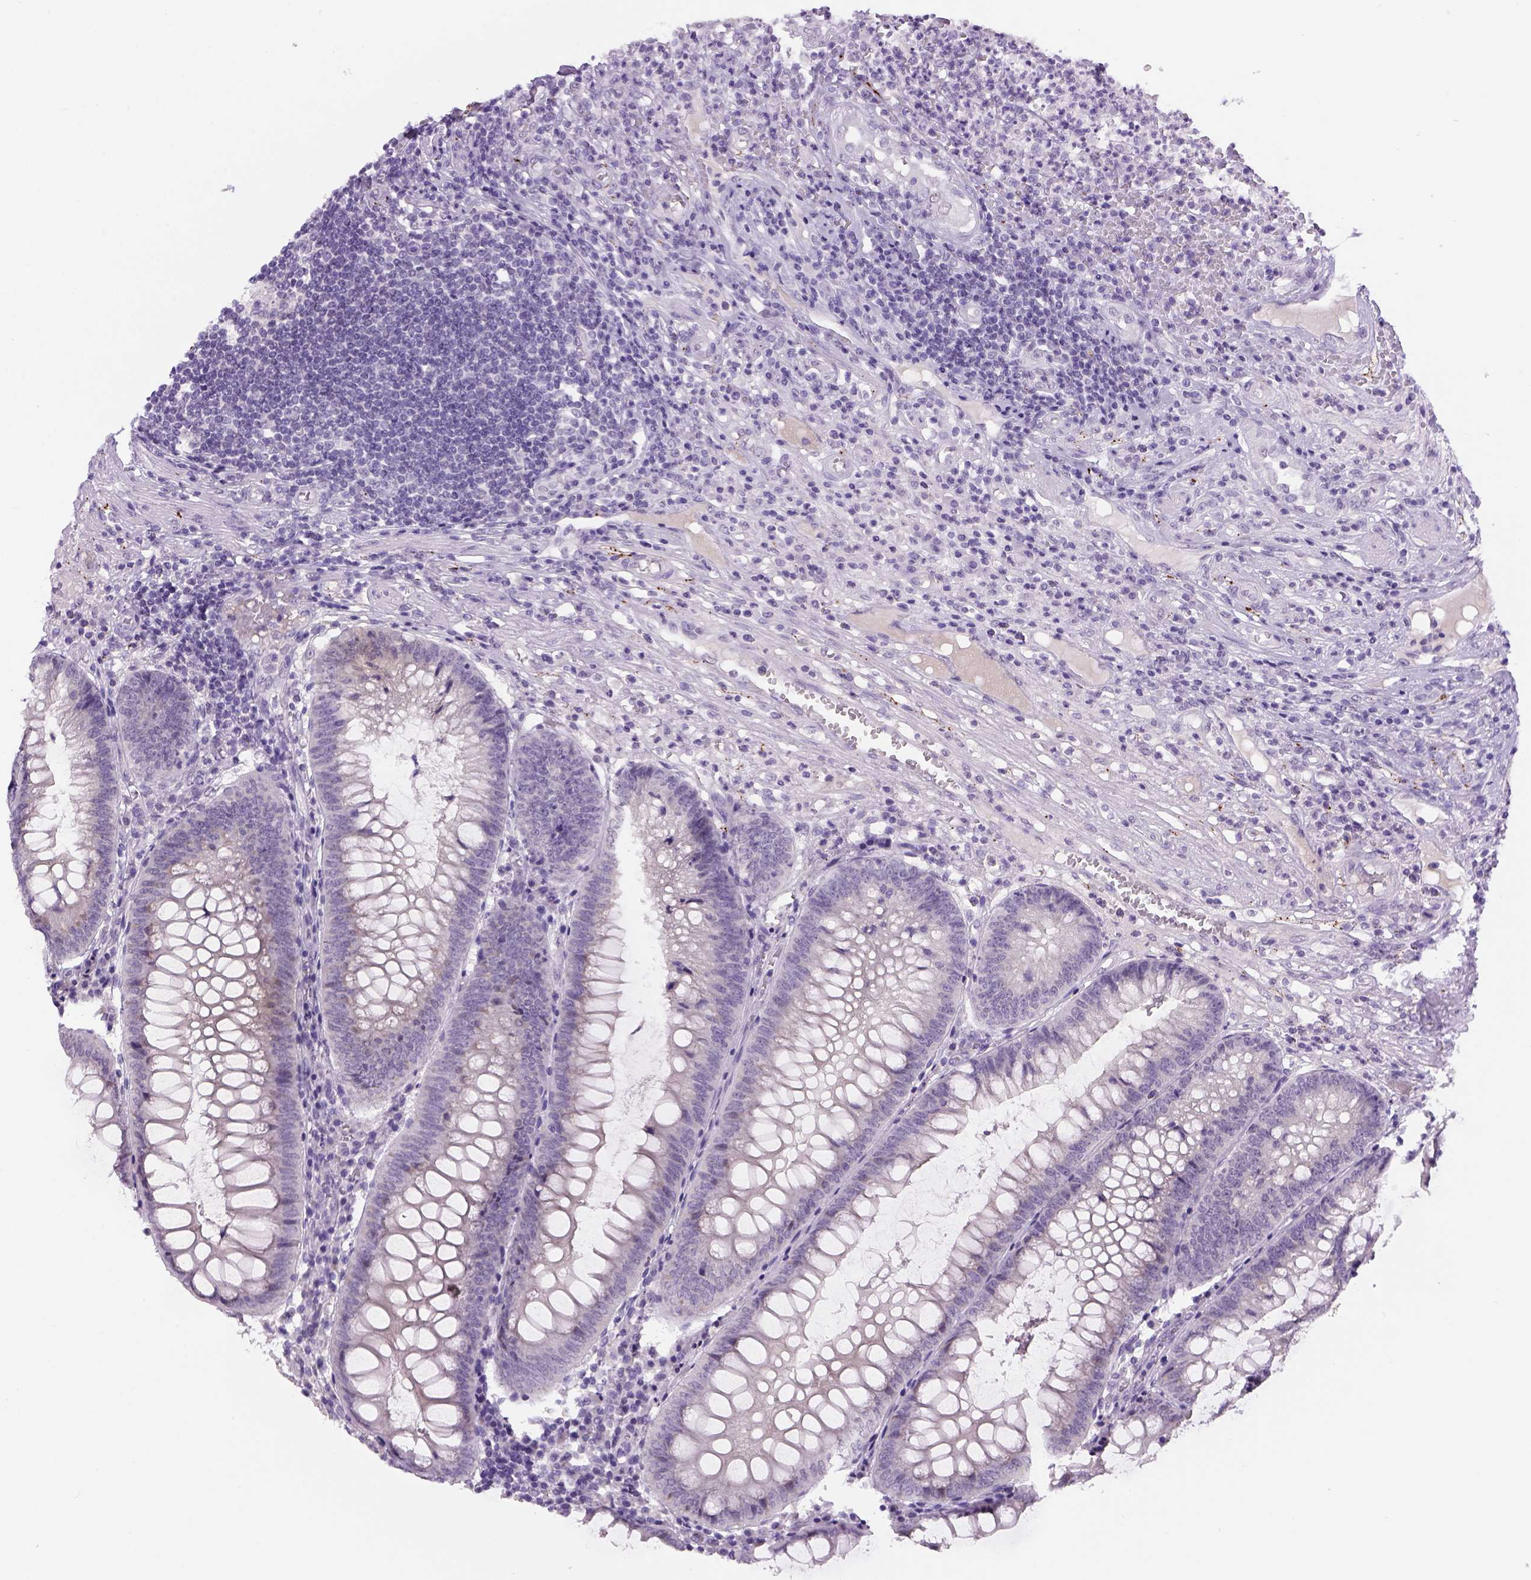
{"staining": {"intensity": "negative", "quantity": "none", "location": "none"}, "tissue": "appendix", "cell_type": "Glandular cells", "image_type": "normal", "snomed": [{"axis": "morphology", "description": "Normal tissue, NOS"}, {"axis": "morphology", "description": "Inflammation, NOS"}, {"axis": "topography", "description": "Appendix"}], "caption": "High magnification brightfield microscopy of benign appendix stained with DAB (3,3'-diaminobenzidine) (brown) and counterstained with hematoxylin (blue): glandular cells show no significant positivity. (Brightfield microscopy of DAB immunohistochemistry (IHC) at high magnification).", "gene": "DBH", "patient": {"sex": "male", "age": 16}}